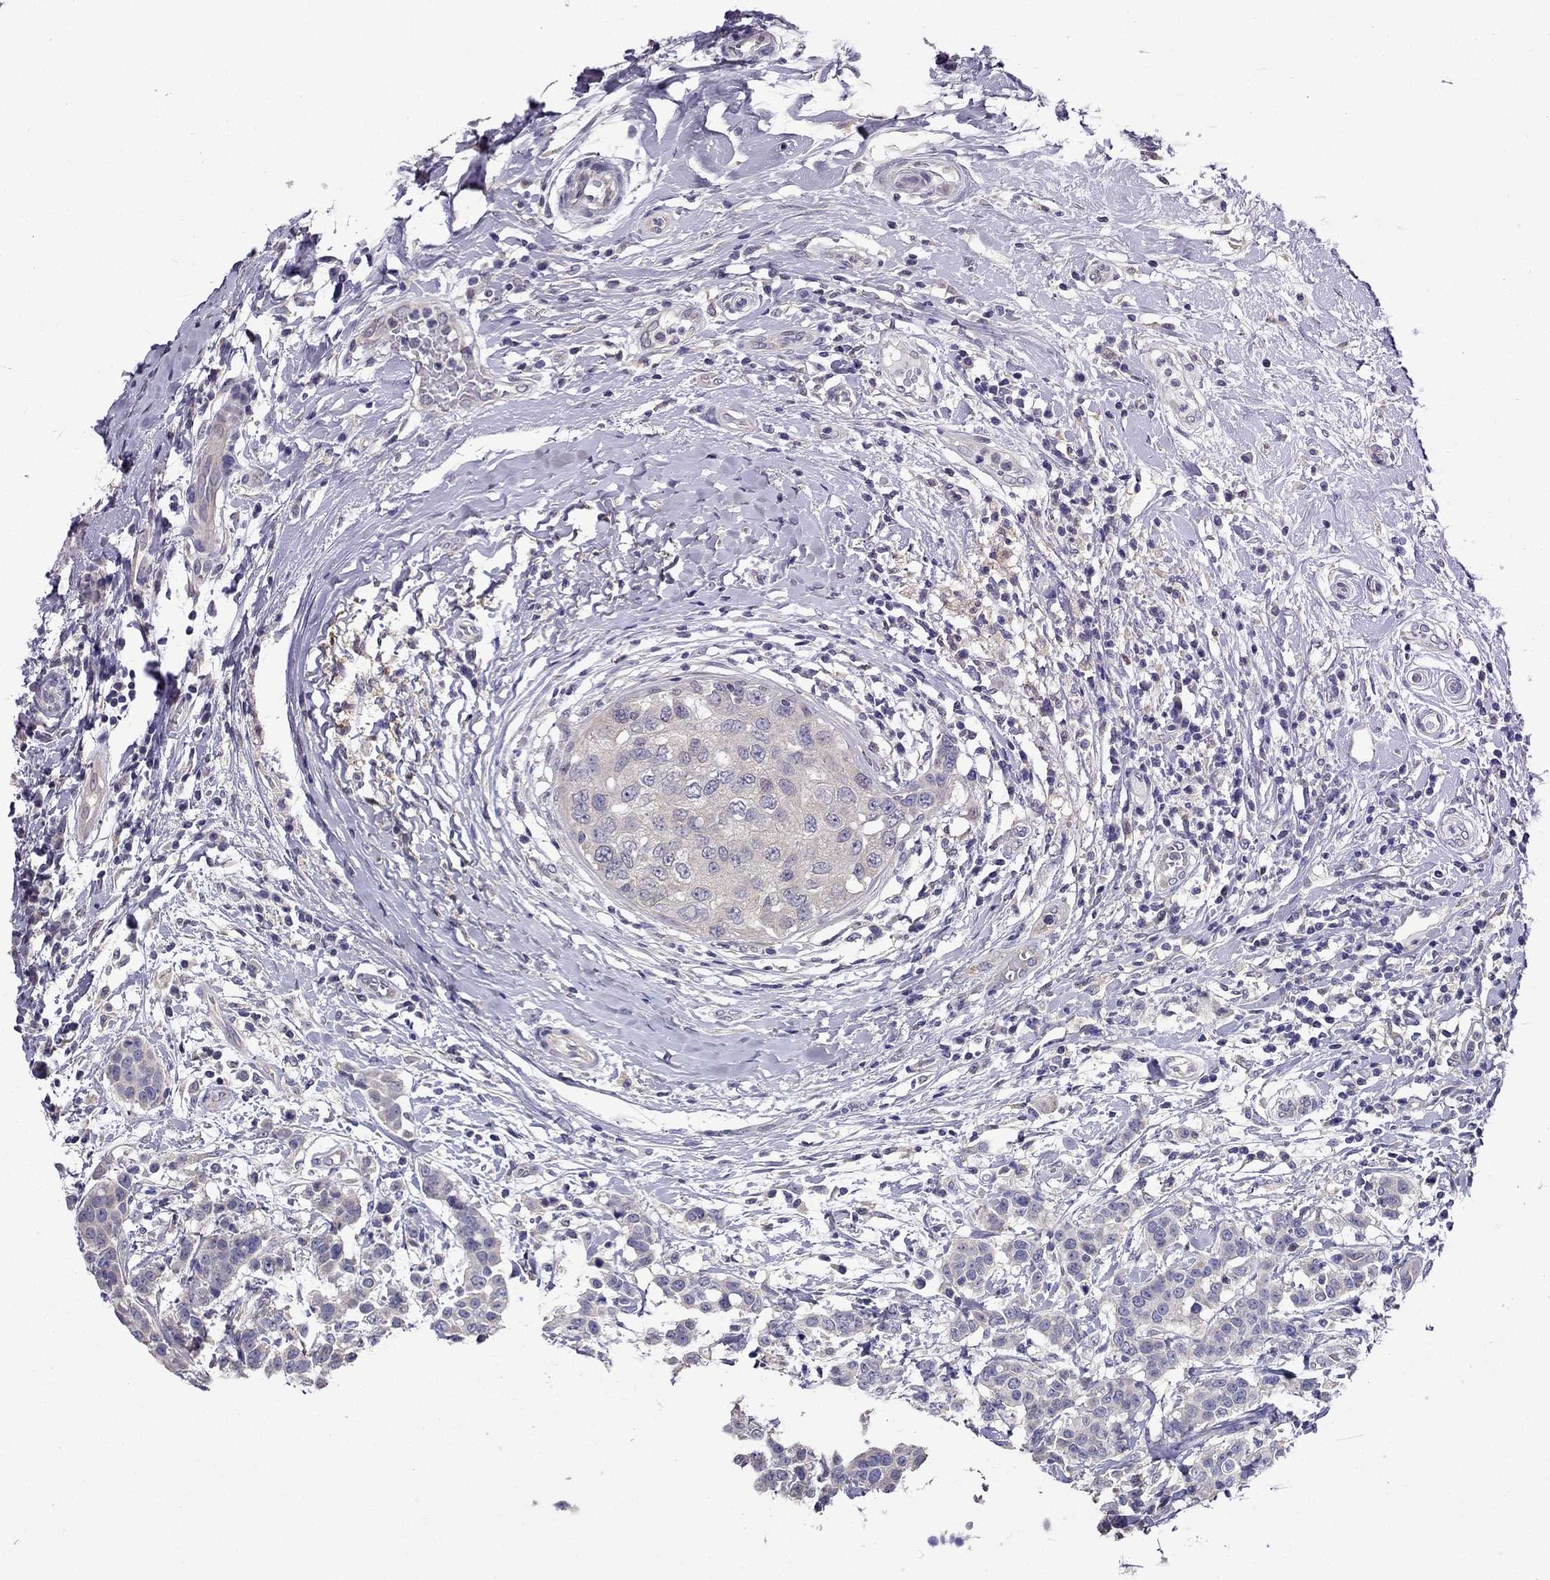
{"staining": {"intensity": "weak", "quantity": "<25%", "location": "cytoplasmic/membranous"}, "tissue": "breast cancer", "cell_type": "Tumor cells", "image_type": "cancer", "snomed": [{"axis": "morphology", "description": "Duct carcinoma"}, {"axis": "topography", "description": "Breast"}], "caption": "This is an immunohistochemistry (IHC) image of infiltrating ductal carcinoma (breast). There is no expression in tumor cells.", "gene": "SCNN1D", "patient": {"sex": "female", "age": 27}}